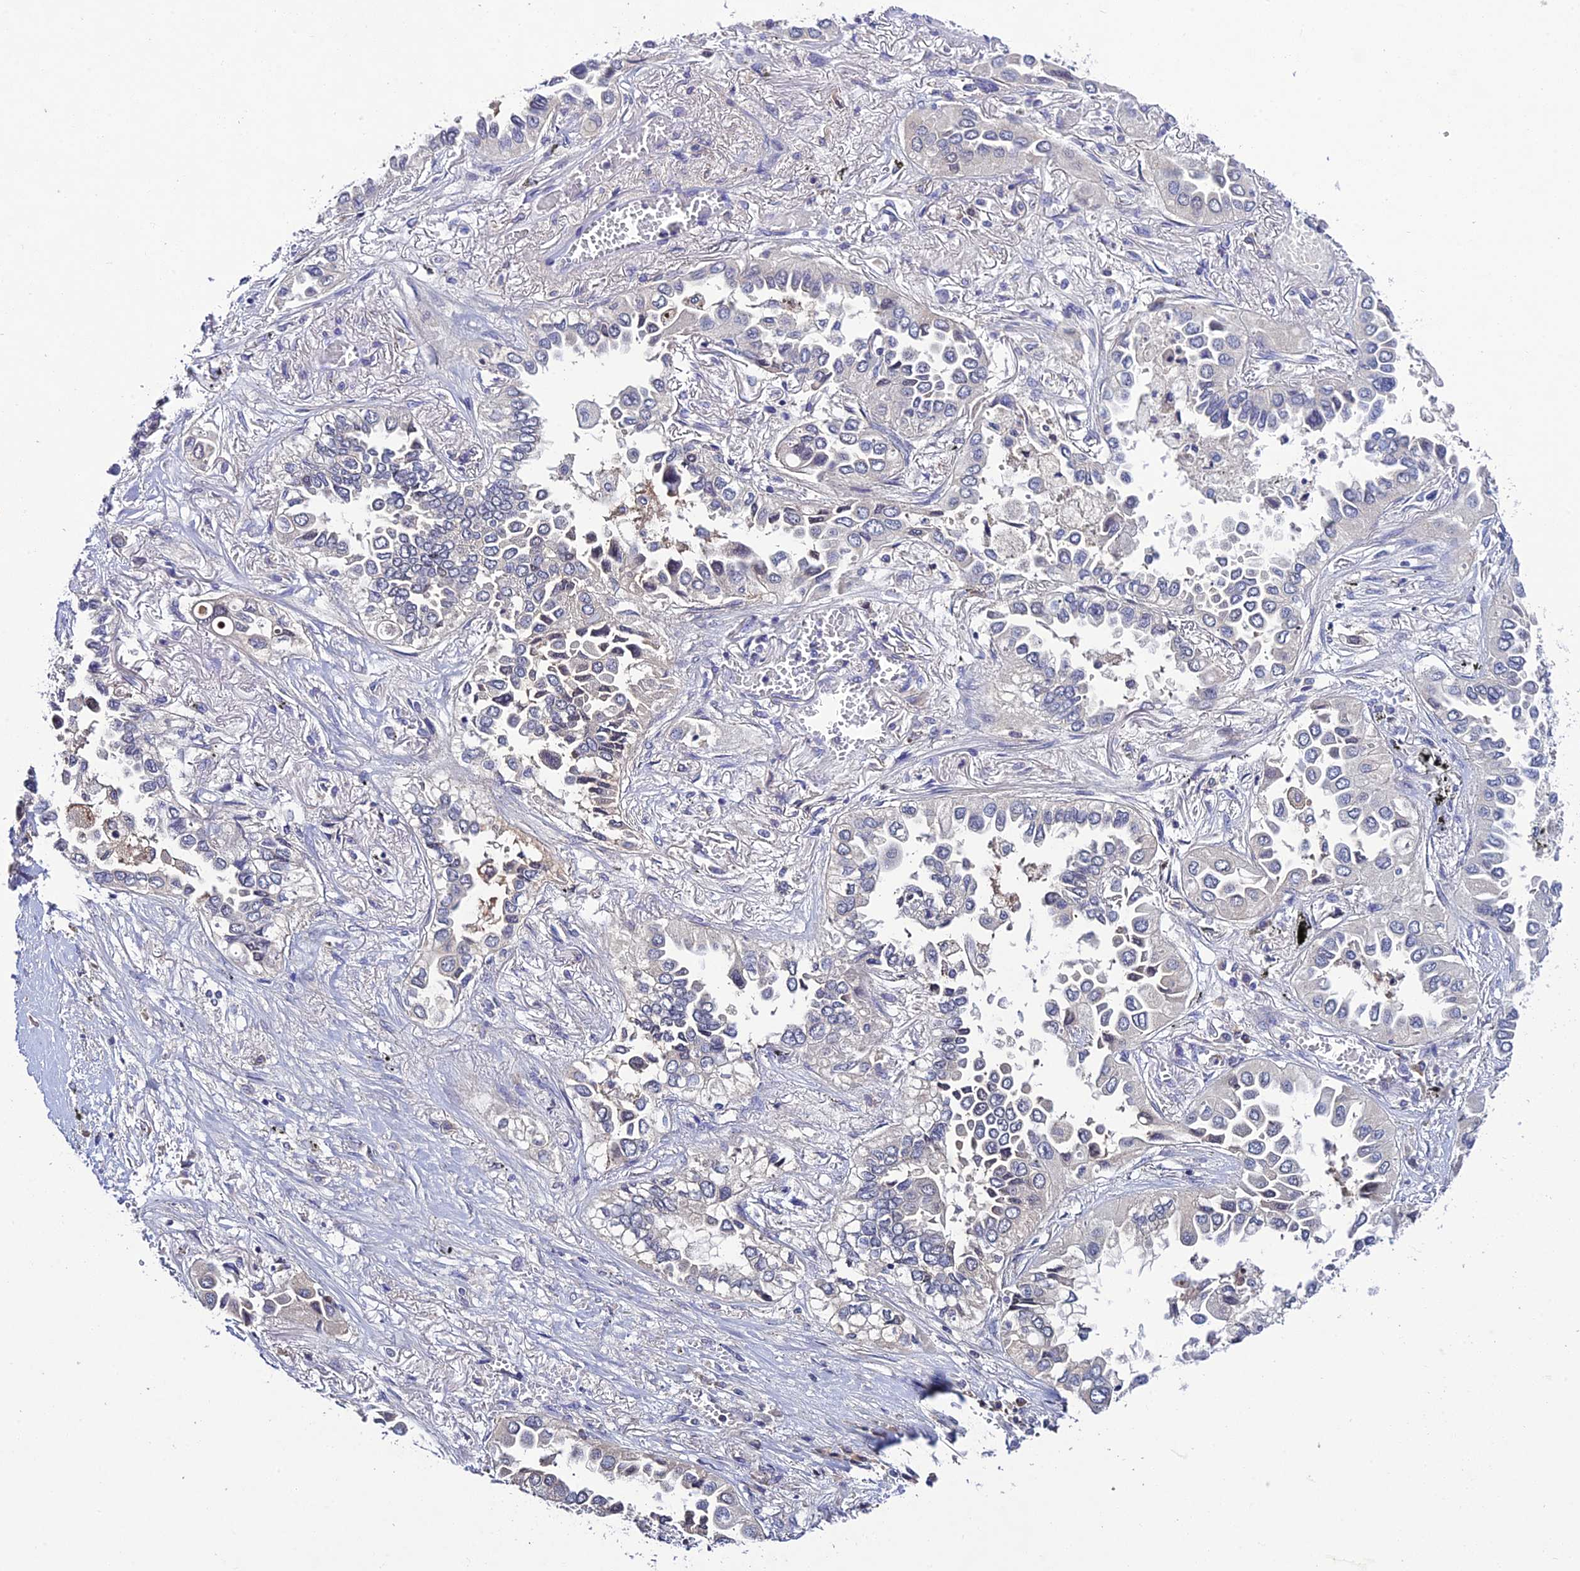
{"staining": {"intensity": "negative", "quantity": "none", "location": "none"}, "tissue": "lung cancer", "cell_type": "Tumor cells", "image_type": "cancer", "snomed": [{"axis": "morphology", "description": "Adenocarcinoma, NOS"}, {"axis": "topography", "description": "Lung"}], "caption": "The photomicrograph shows no staining of tumor cells in adenocarcinoma (lung). (DAB immunohistochemistry with hematoxylin counter stain).", "gene": "CHST5", "patient": {"sex": "female", "age": 76}}